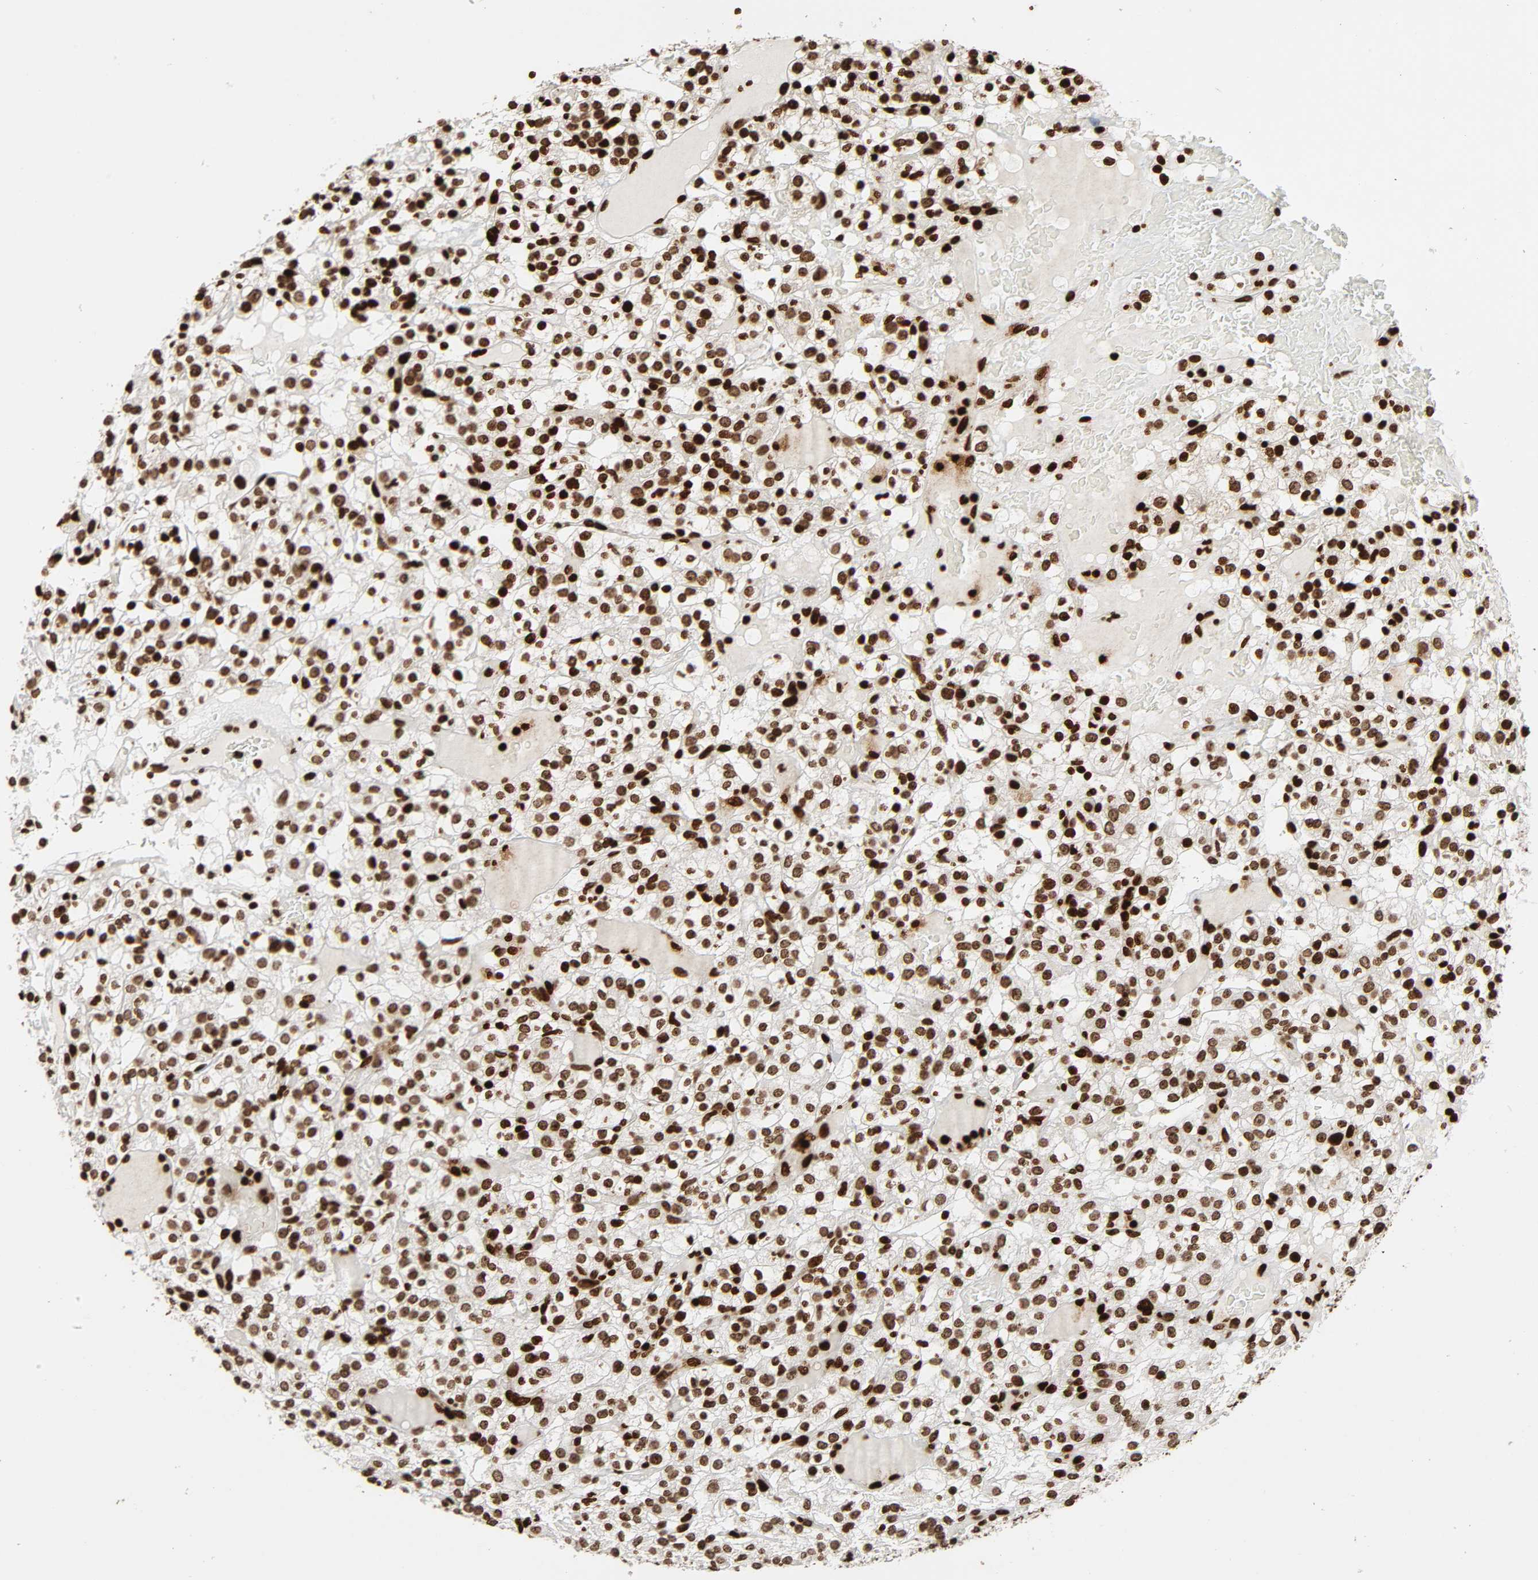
{"staining": {"intensity": "strong", "quantity": ">75%", "location": "nuclear"}, "tissue": "renal cancer", "cell_type": "Tumor cells", "image_type": "cancer", "snomed": [{"axis": "morphology", "description": "Normal tissue, NOS"}, {"axis": "morphology", "description": "Adenocarcinoma, NOS"}, {"axis": "topography", "description": "Kidney"}], "caption": "Renal cancer (adenocarcinoma) stained with DAB (3,3'-diaminobenzidine) immunohistochemistry shows high levels of strong nuclear positivity in approximately >75% of tumor cells. The staining was performed using DAB, with brown indicating positive protein expression. Nuclei are stained blue with hematoxylin.", "gene": "RXRA", "patient": {"sex": "female", "age": 72}}